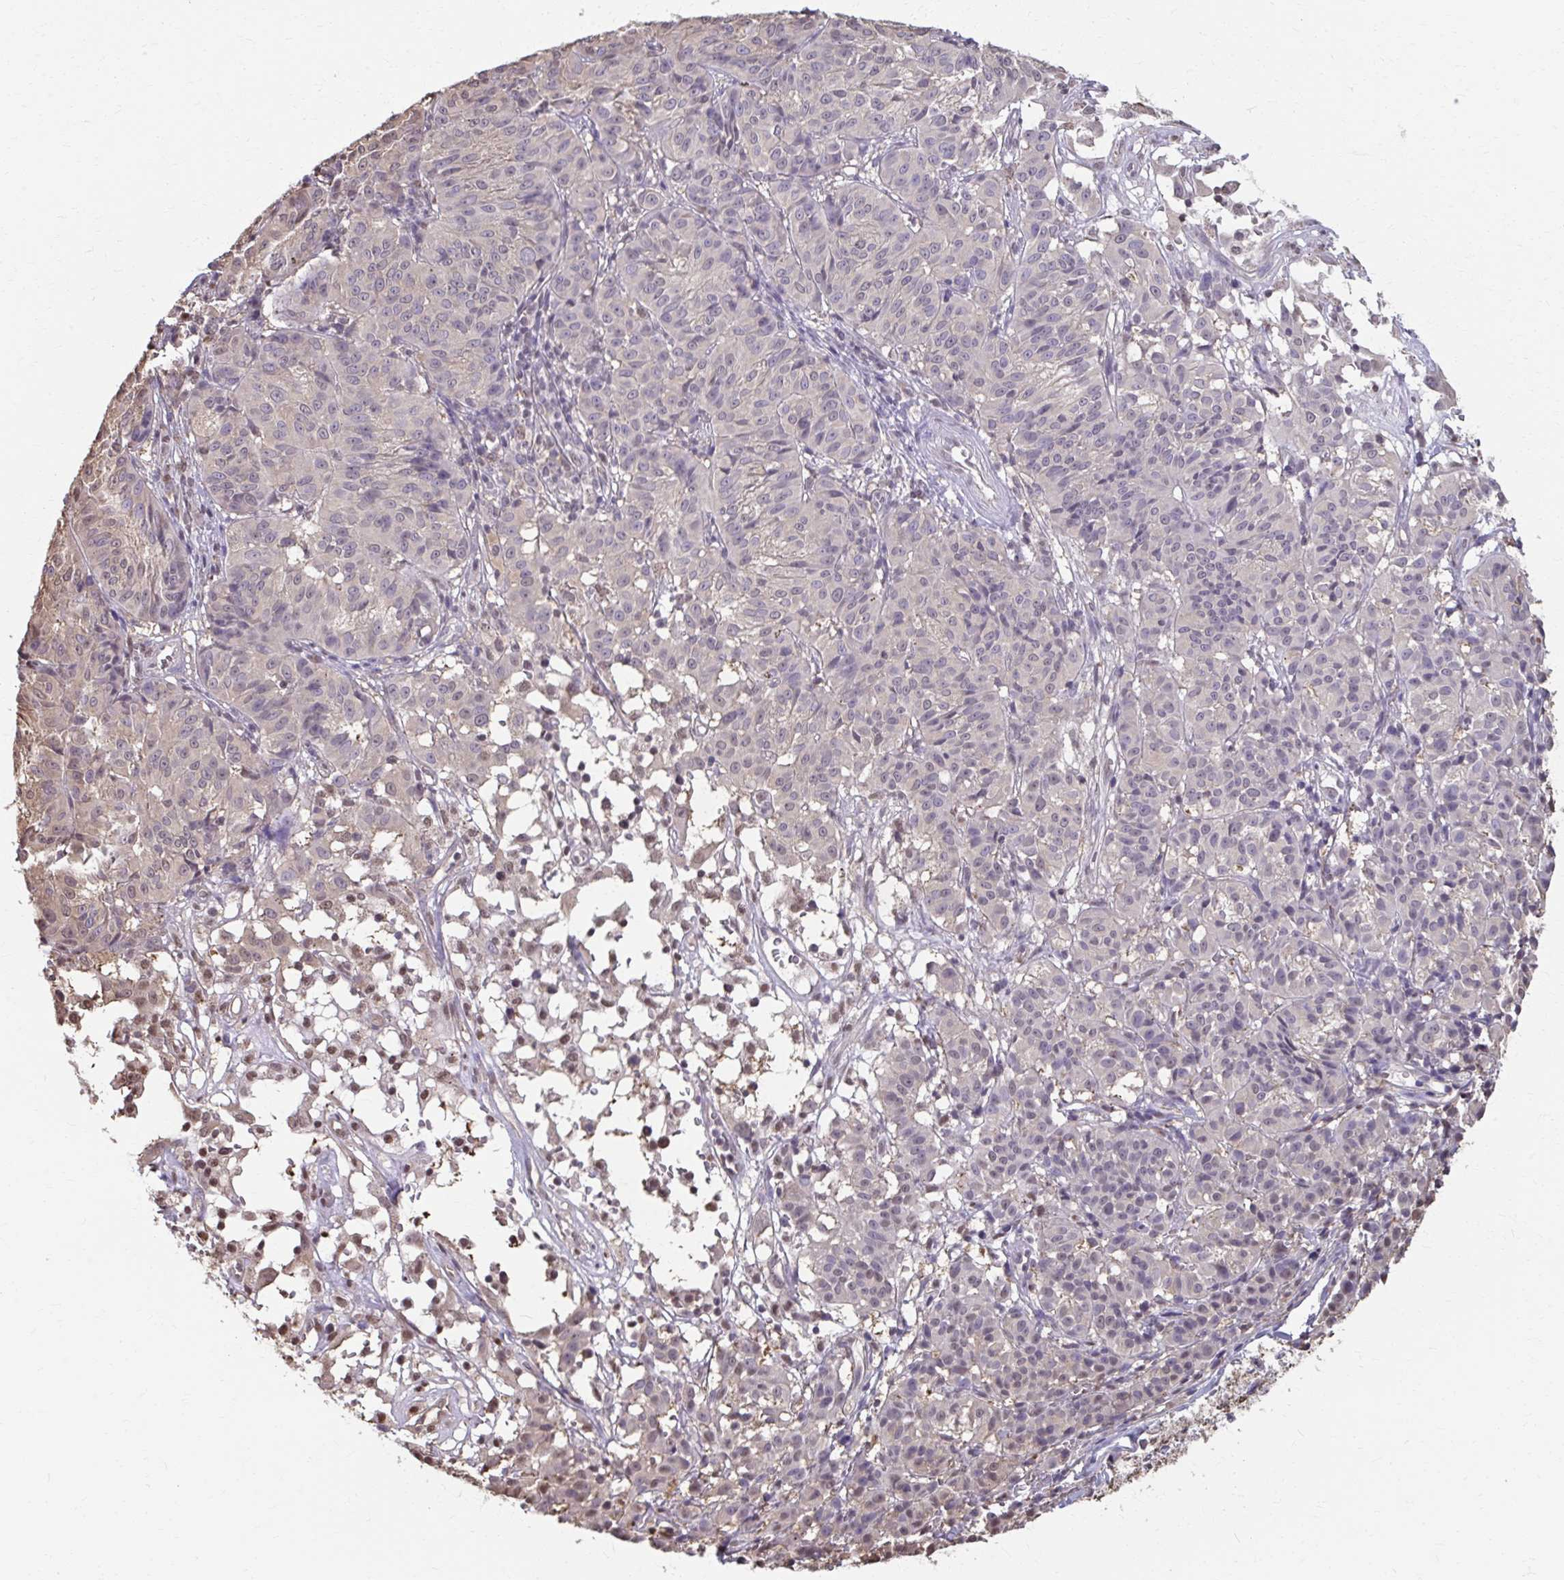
{"staining": {"intensity": "negative", "quantity": "none", "location": "none"}, "tissue": "melanoma", "cell_type": "Tumor cells", "image_type": "cancer", "snomed": [{"axis": "morphology", "description": "Malignant melanoma, NOS"}, {"axis": "topography", "description": "Skin"}], "caption": "This histopathology image is of melanoma stained with immunohistochemistry (IHC) to label a protein in brown with the nuclei are counter-stained blue. There is no staining in tumor cells. The staining was performed using DAB (3,3'-diaminobenzidine) to visualize the protein expression in brown, while the nuclei were stained in blue with hematoxylin (Magnification: 20x).", "gene": "ING4", "patient": {"sex": "female", "age": 72}}